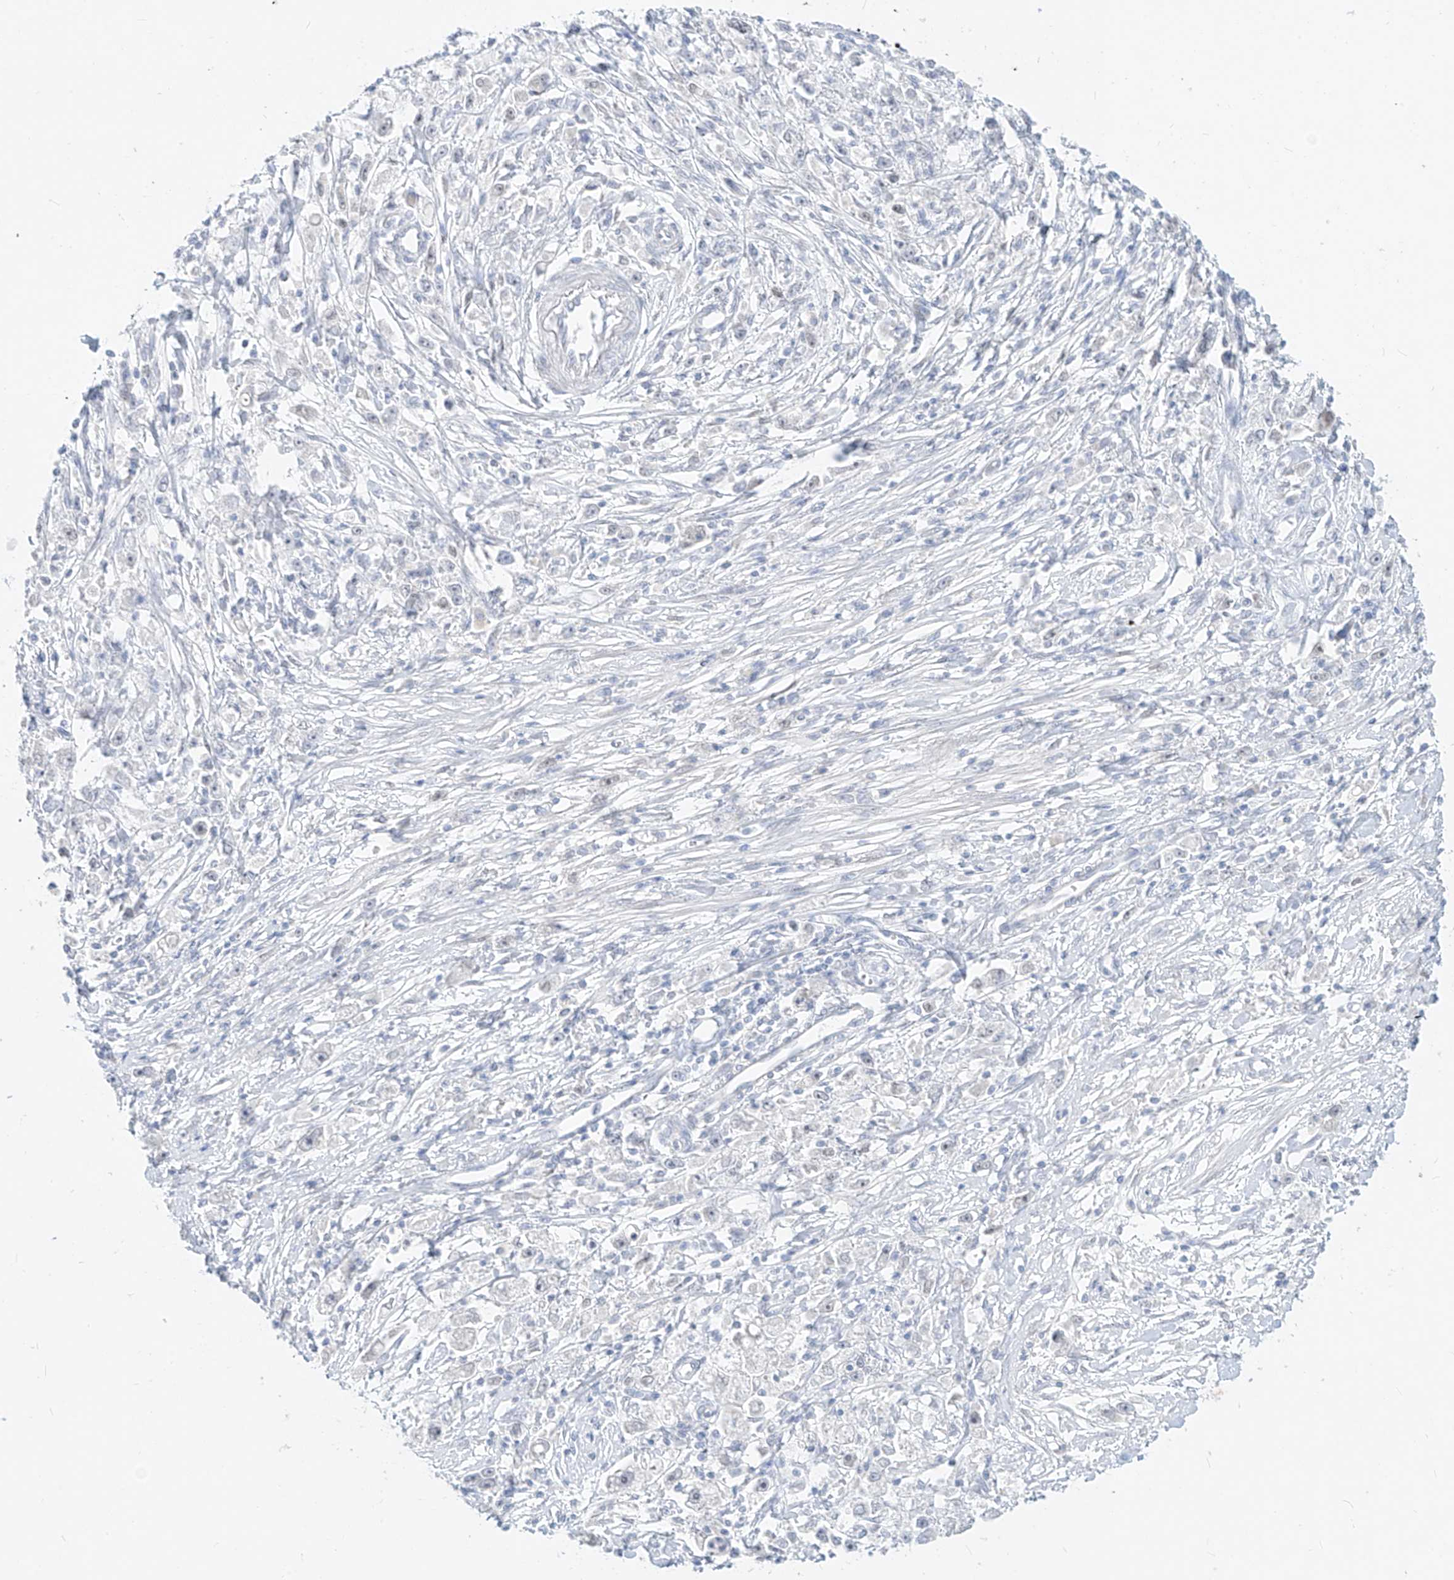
{"staining": {"intensity": "negative", "quantity": "none", "location": "none"}, "tissue": "stomach cancer", "cell_type": "Tumor cells", "image_type": "cancer", "snomed": [{"axis": "morphology", "description": "Adenocarcinoma, NOS"}, {"axis": "topography", "description": "Stomach"}], "caption": "Human stomach cancer (adenocarcinoma) stained for a protein using immunohistochemistry (IHC) demonstrates no positivity in tumor cells.", "gene": "BARX2", "patient": {"sex": "female", "age": 59}}